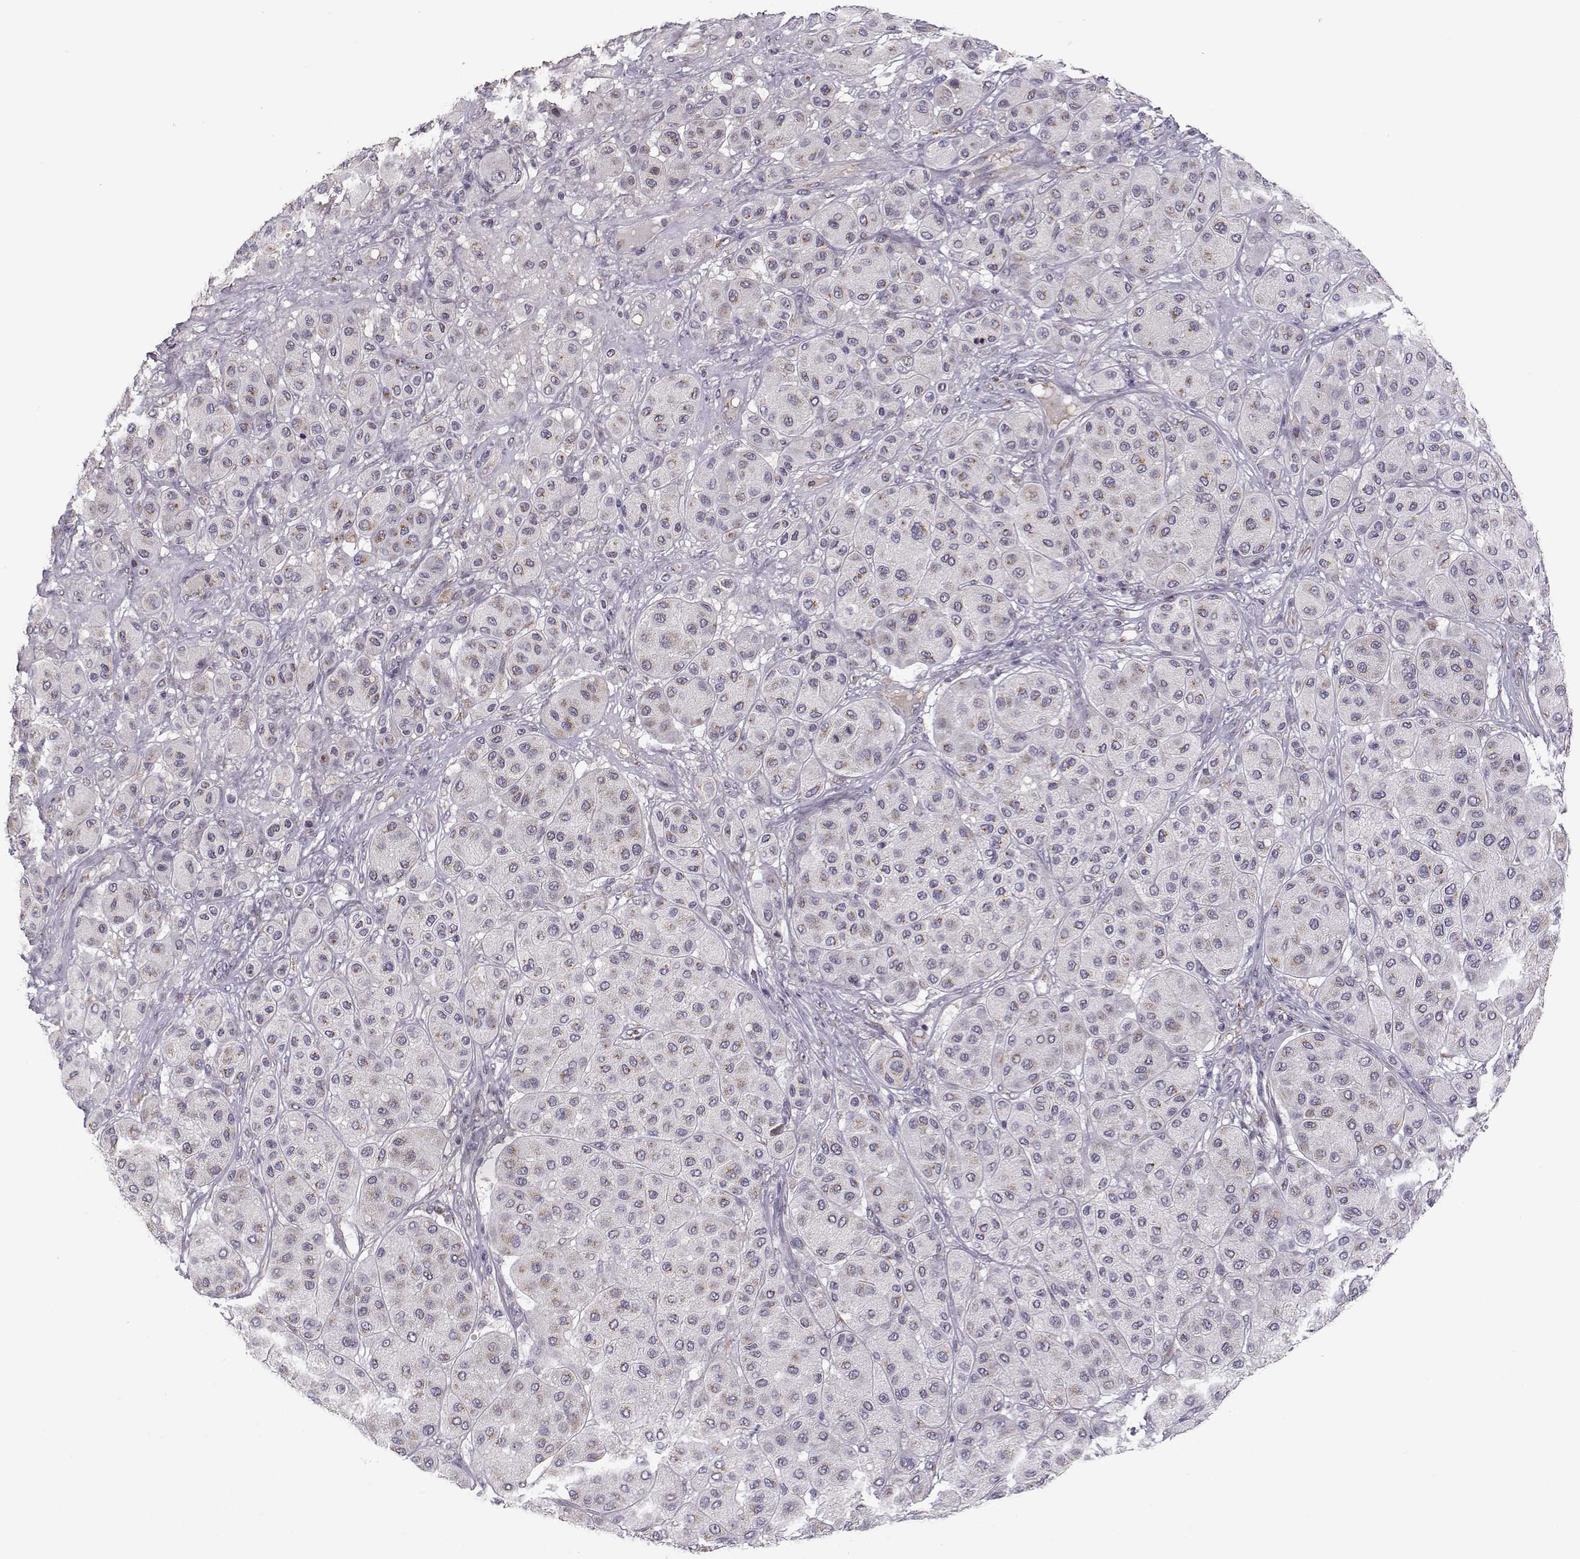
{"staining": {"intensity": "weak", "quantity": ">75%", "location": "cytoplasmic/membranous"}, "tissue": "melanoma", "cell_type": "Tumor cells", "image_type": "cancer", "snomed": [{"axis": "morphology", "description": "Malignant melanoma, Metastatic site"}, {"axis": "topography", "description": "Smooth muscle"}], "caption": "Malignant melanoma (metastatic site) tissue reveals weak cytoplasmic/membranous positivity in about >75% of tumor cells The staining was performed using DAB (3,3'-diaminobenzidine), with brown indicating positive protein expression. Nuclei are stained blue with hematoxylin.", "gene": "SLC4A5", "patient": {"sex": "male", "age": 41}}